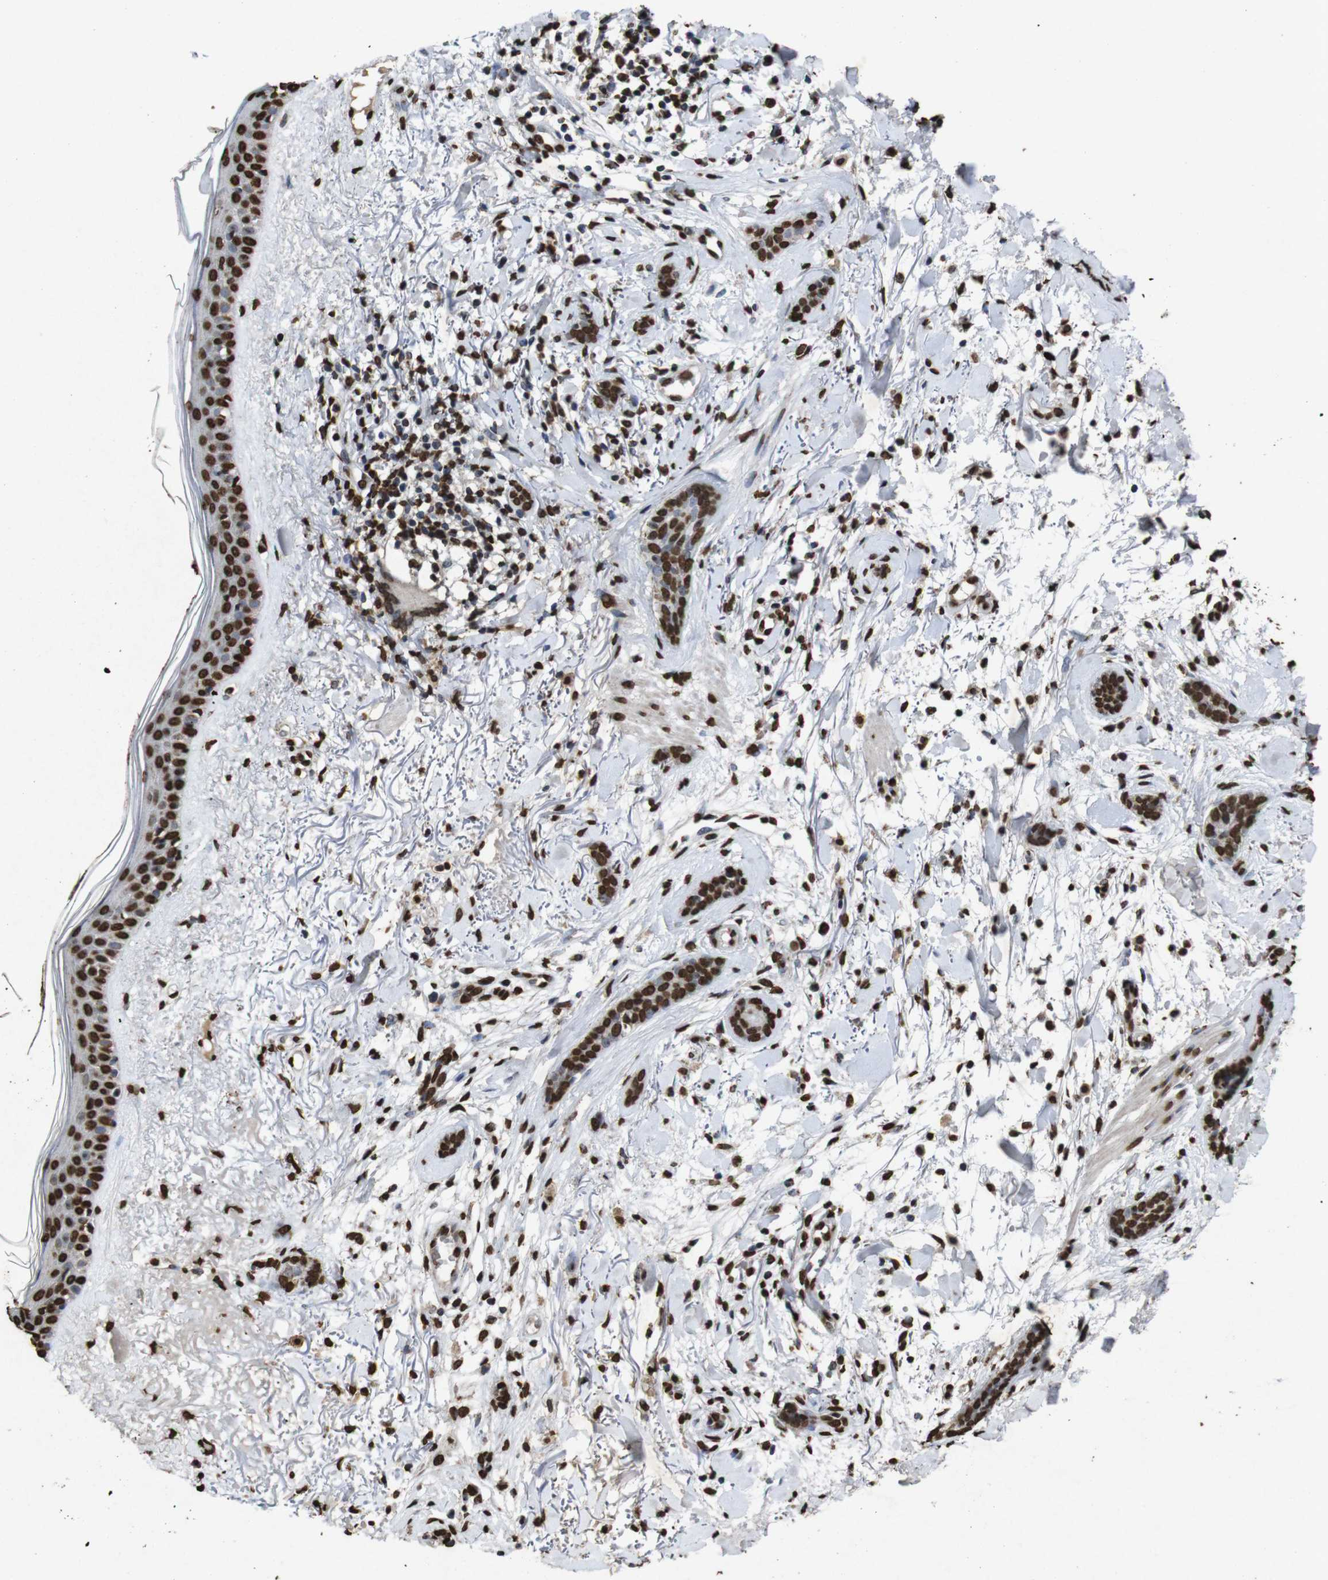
{"staining": {"intensity": "strong", "quantity": ">75%", "location": "nuclear"}, "tissue": "skin cancer", "cell_type": "Tumor cells", "image_type": "cancer", "snomed": [{"axis": "morphology", "description": "Basal cell carcinoma"}, {"axis": "morphology", "description": "Adnexal tumor, benign"}, {"axis": "topography", "description": "Skin"}], "caption": "Tumor cells display strong nuclear positivity in about >75% of cells in skin cancer (basal cell carcinoma). Using DAB (brown) and hematoxylin (blue) stains, captured at high magnification using brightfield microscopy.", "gene": "MDM2", "patient": {"sex": "female", "age": 42}}